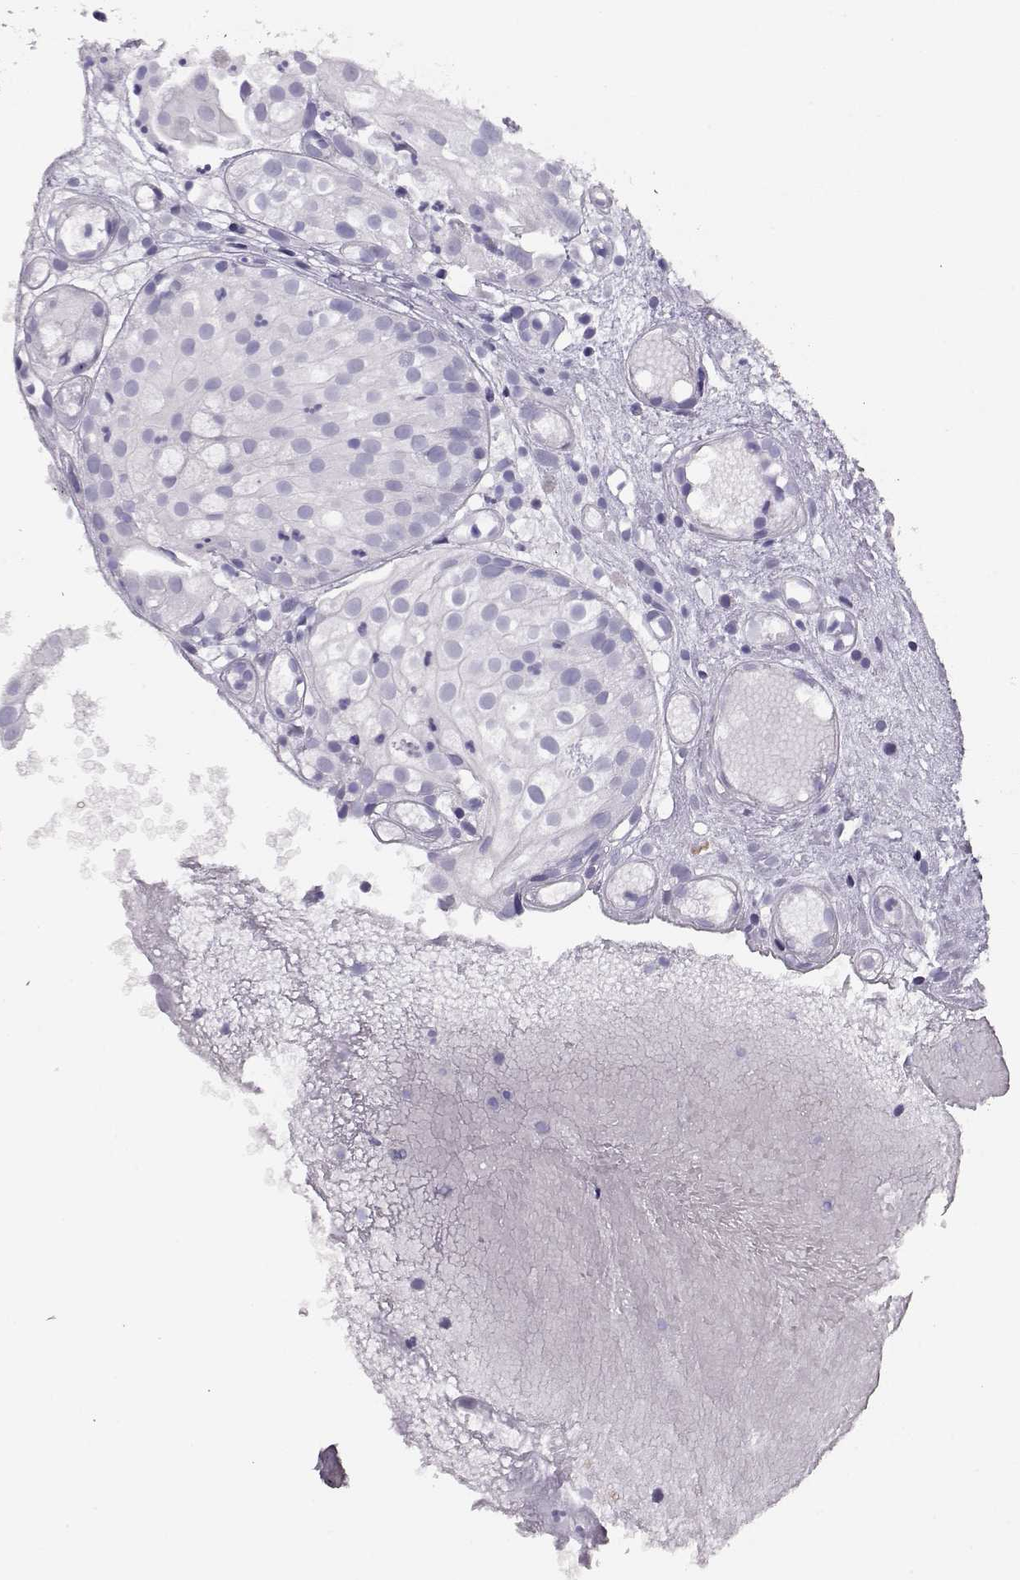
{"staining": {"intensity": "negative", "quantity": "none", "location": "none"}, "tissue": "prostate cancer", "cell_type": "Tumor cells", "image_type": "cancer", "snomed": [{"axis": "morphology", "description": "Adenocarcinoma, High grade"}, {"axis": "topography", "description": "Prostate"}], "caption": "IHC of human prostate cancer (adenocarcinoma (high-grade)) displays no expression in tumor cells. (Brightfield microscopy of DAB (3,3'-diaminobenzidine) IHC at high magnification).", "gene": "CRX", "patient": {"sex": "male", "age": 79}}